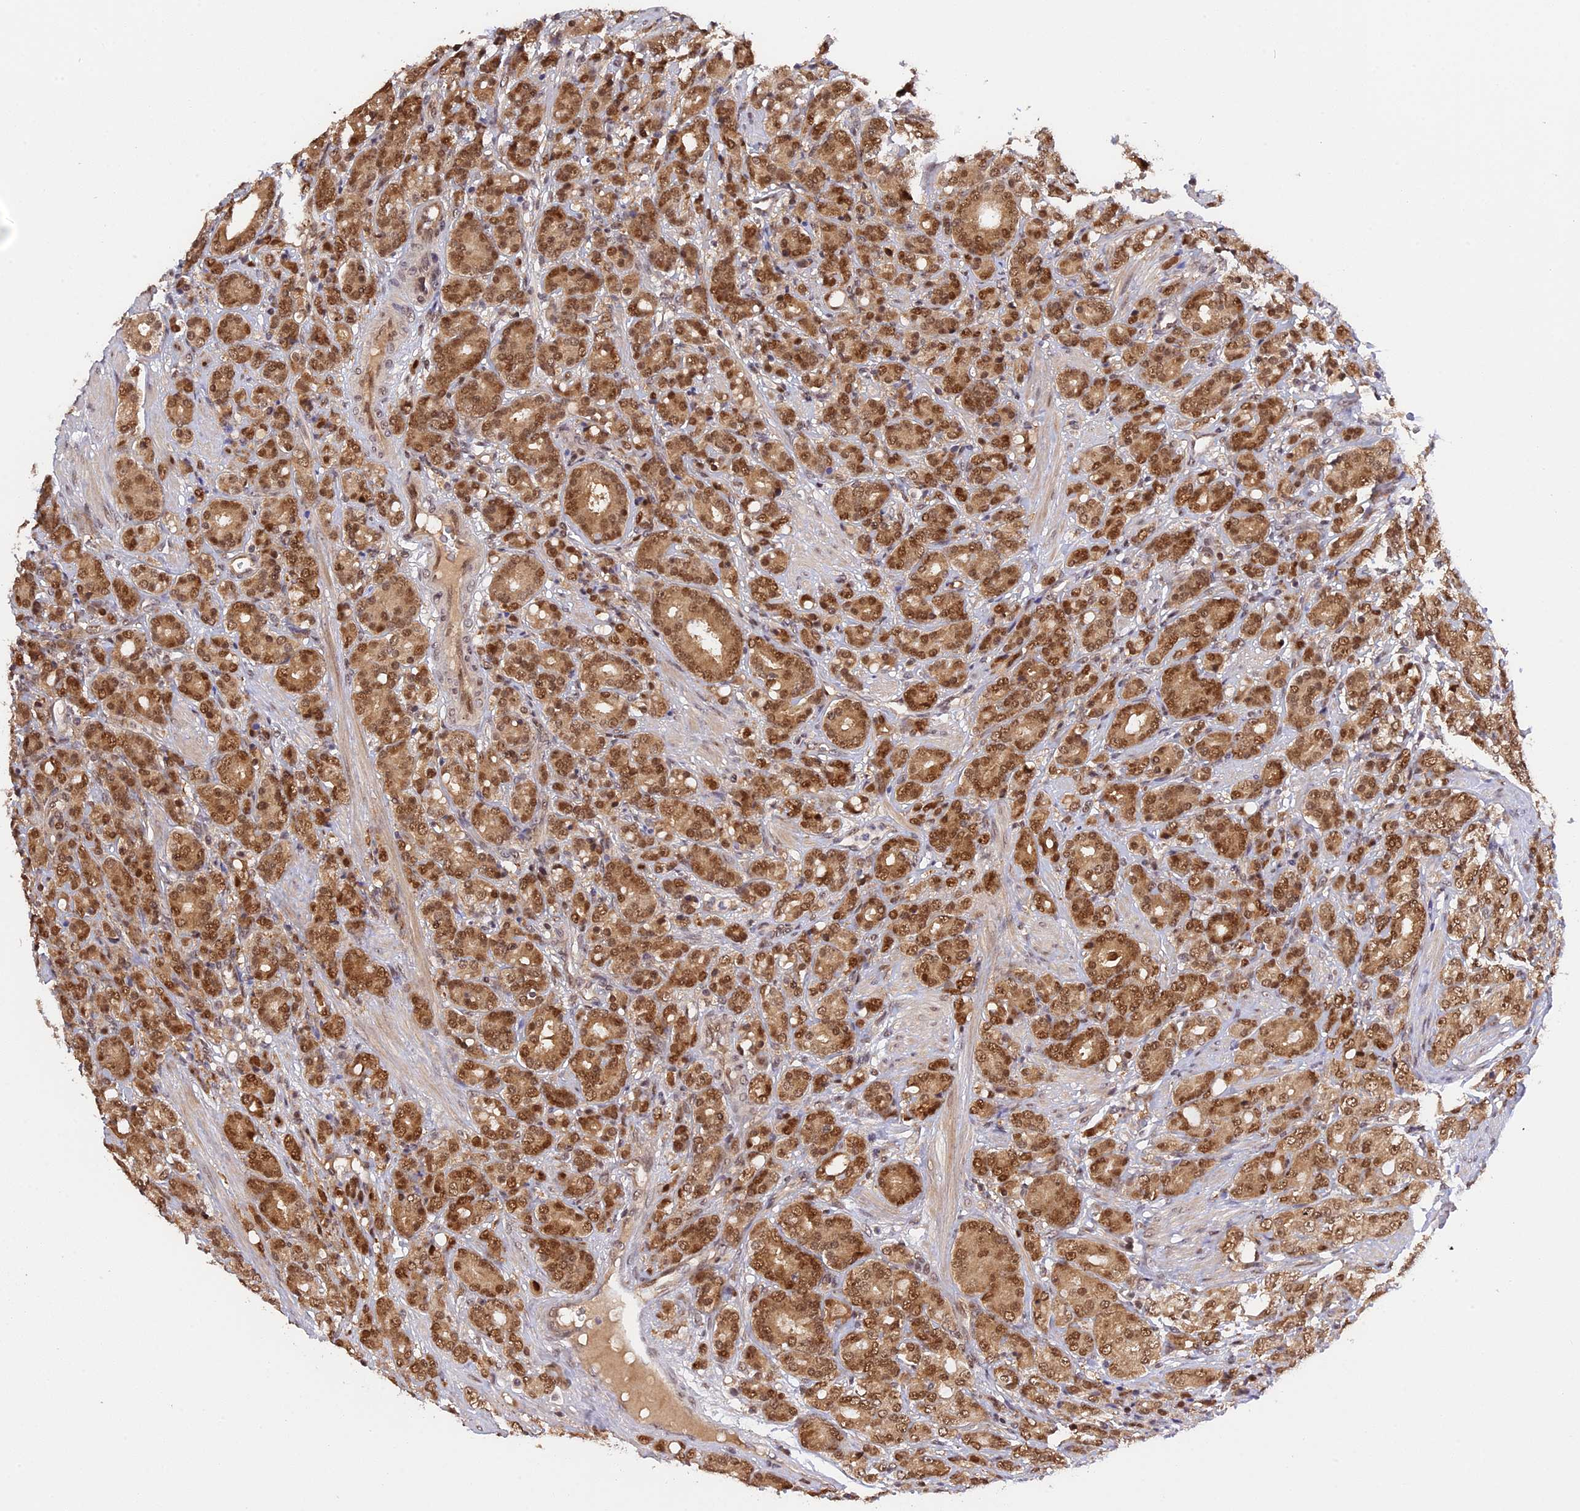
{"staining": {"intensity": "moderate", "quantity": ">75%", "location": "cytoplasmic/membranous,nuclear"}, "tissue": "prostate cancer", "cell_type": "Tumor cells", "image_type": "cancer", "snomed": [{"axis": "morphology", "description": "Adenocarcinoma, High grade"}, {"axis": "topography", "description": "Prostate"}], "caption": "IHC of high-grade adenocarcinoma (prostate) exhibits medium levels of moderate cytoplasmic/membranous and nuclear staining in approximately >75% of tumor cells. (Stains: DAB (3,3'-diaminobenzidine) in brown, nuclei in blue, Microscopy: brightfield microscopy at high magnification).", "gene": "ZNF428", "patient": {"sex": "male", "age": 62}}